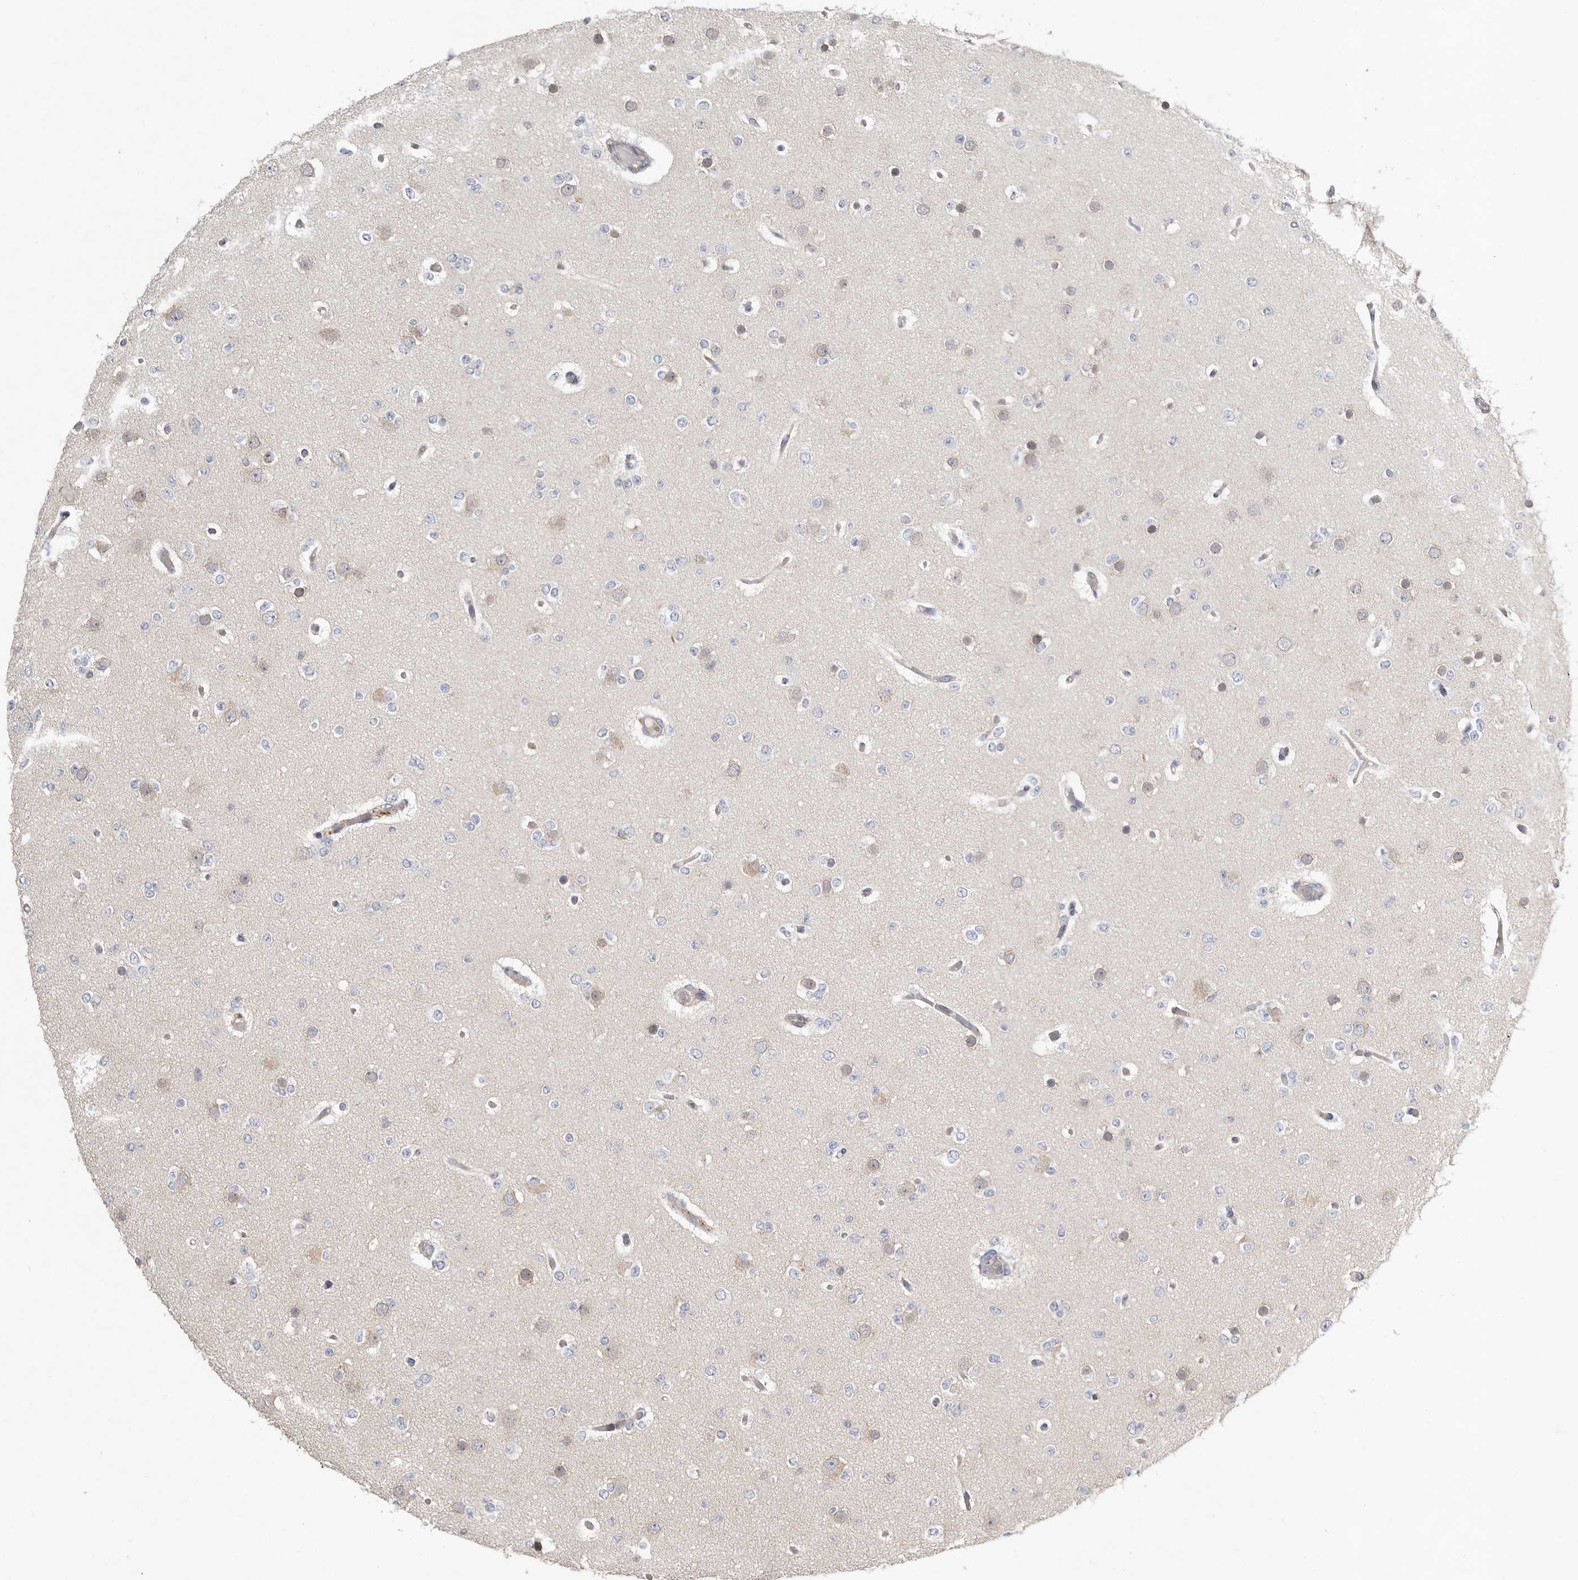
{"staining": {"intensity": "negative", "quantity": "none", "location": "none"}, "tissue": "glioma", "cell_type": "Tumor cells", "image_type": "cancer", "snomed": [{"axis": "morphology", "description": "Glioma, malignant, Low grade"}, {"axis": "topography", "description": "Brain"}], "caption": "A high-resolution image shows immunohistochemistry (IHC) staining of glioma, which exhibits no significant positivity in tumor cells.", "gene": "KIF26B", "patient": {"sex": "female", "age": 22}}